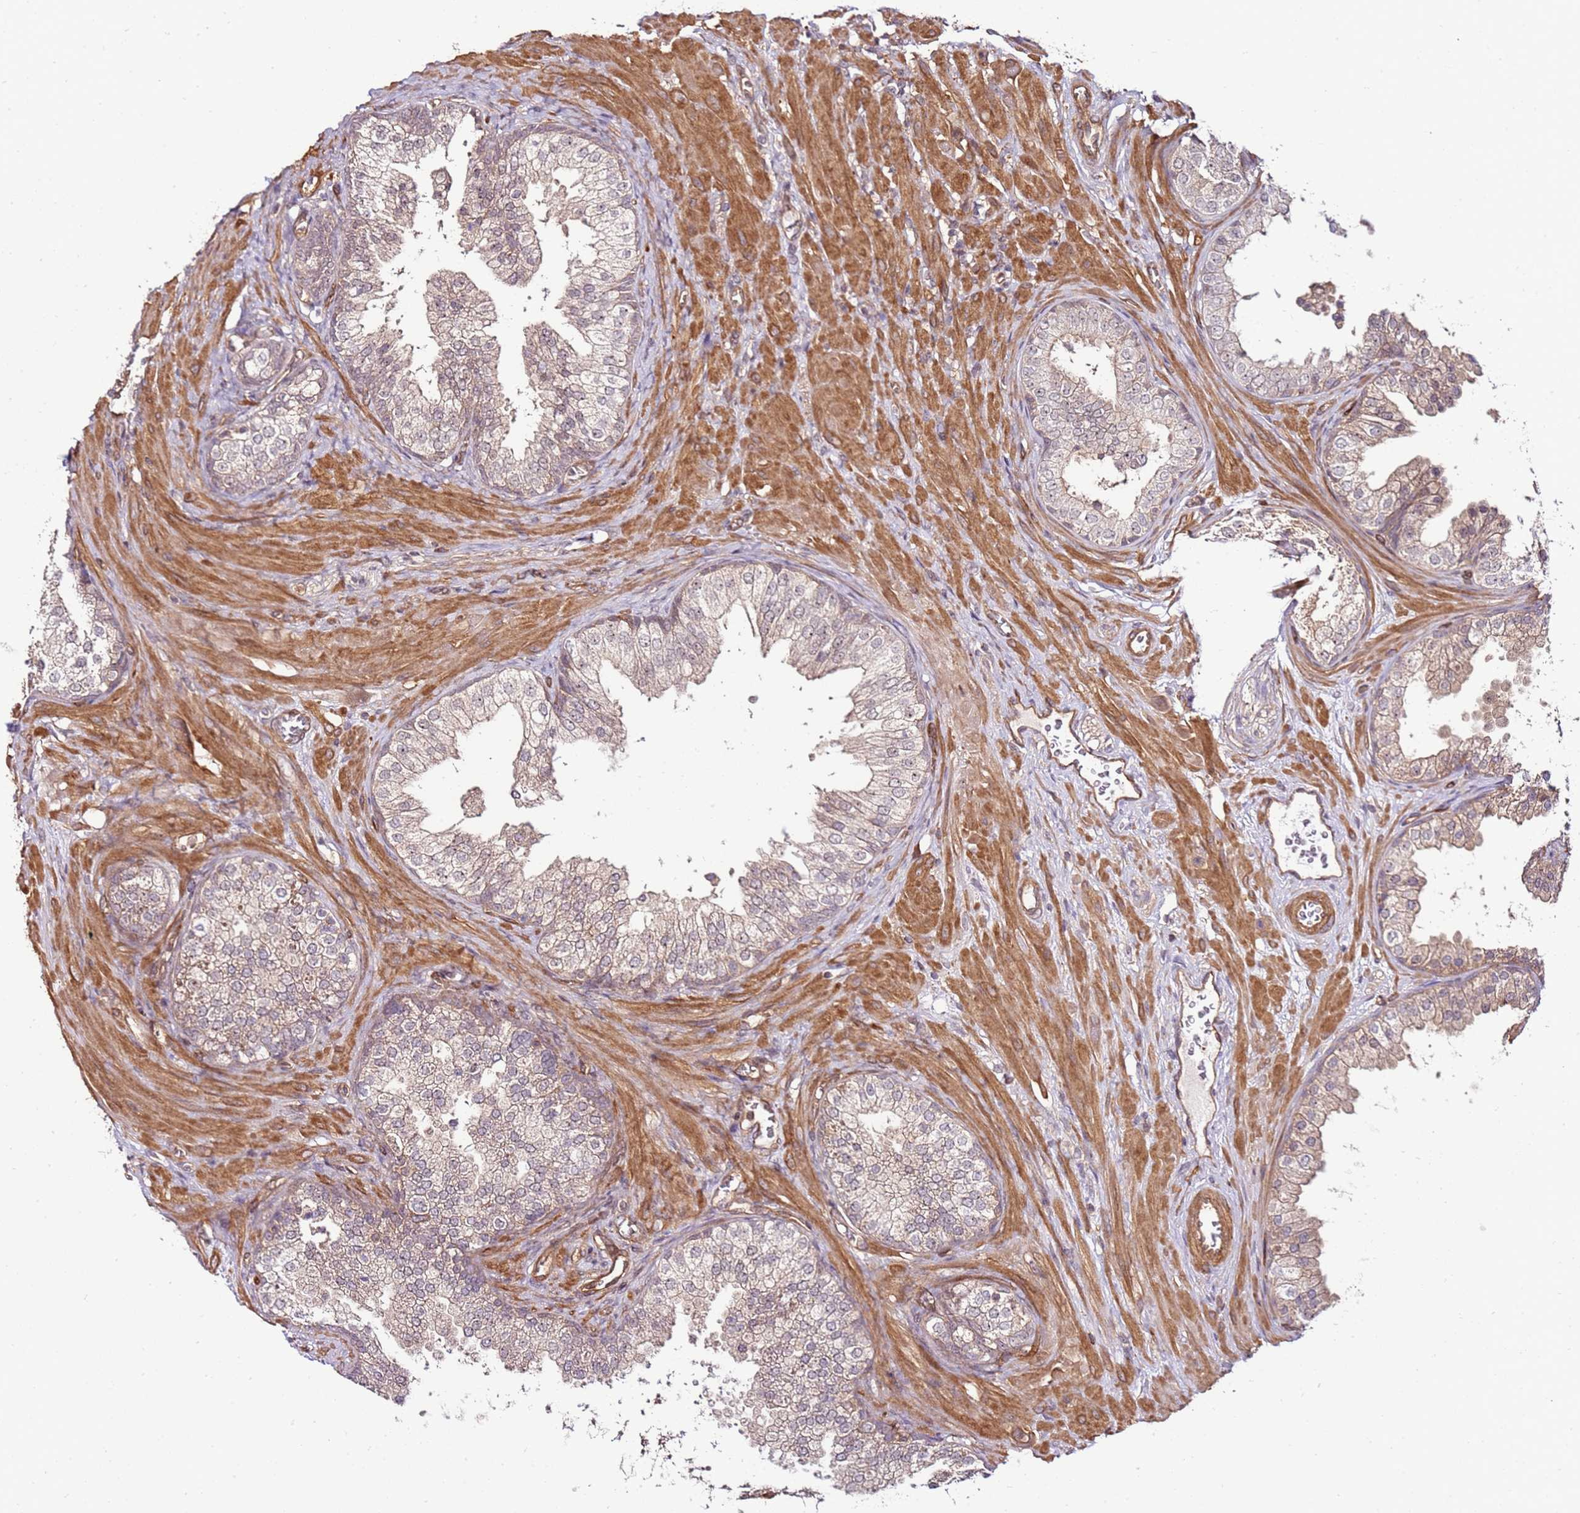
{"staining": {"intensity": "weak", "quantity": "25%-75%", "location": "cytoplasmic/membranous"}, "tissue": "prostate", "cell_type": "Glandular cells", "image_type": "normal", "snomed": [{"axis": "morphology", "description": "Normal tissue, NOS"}, {"axis": "topography", "description": "Prostate"}], "caption": "Glandular cells exhibit low levels of weak cytoplasmic/membranous positivity in about 25%-75% of cells in unremarkable prostate.", "gene": "CCNYL1", "patient": {"sex": "male", "age": 48}}